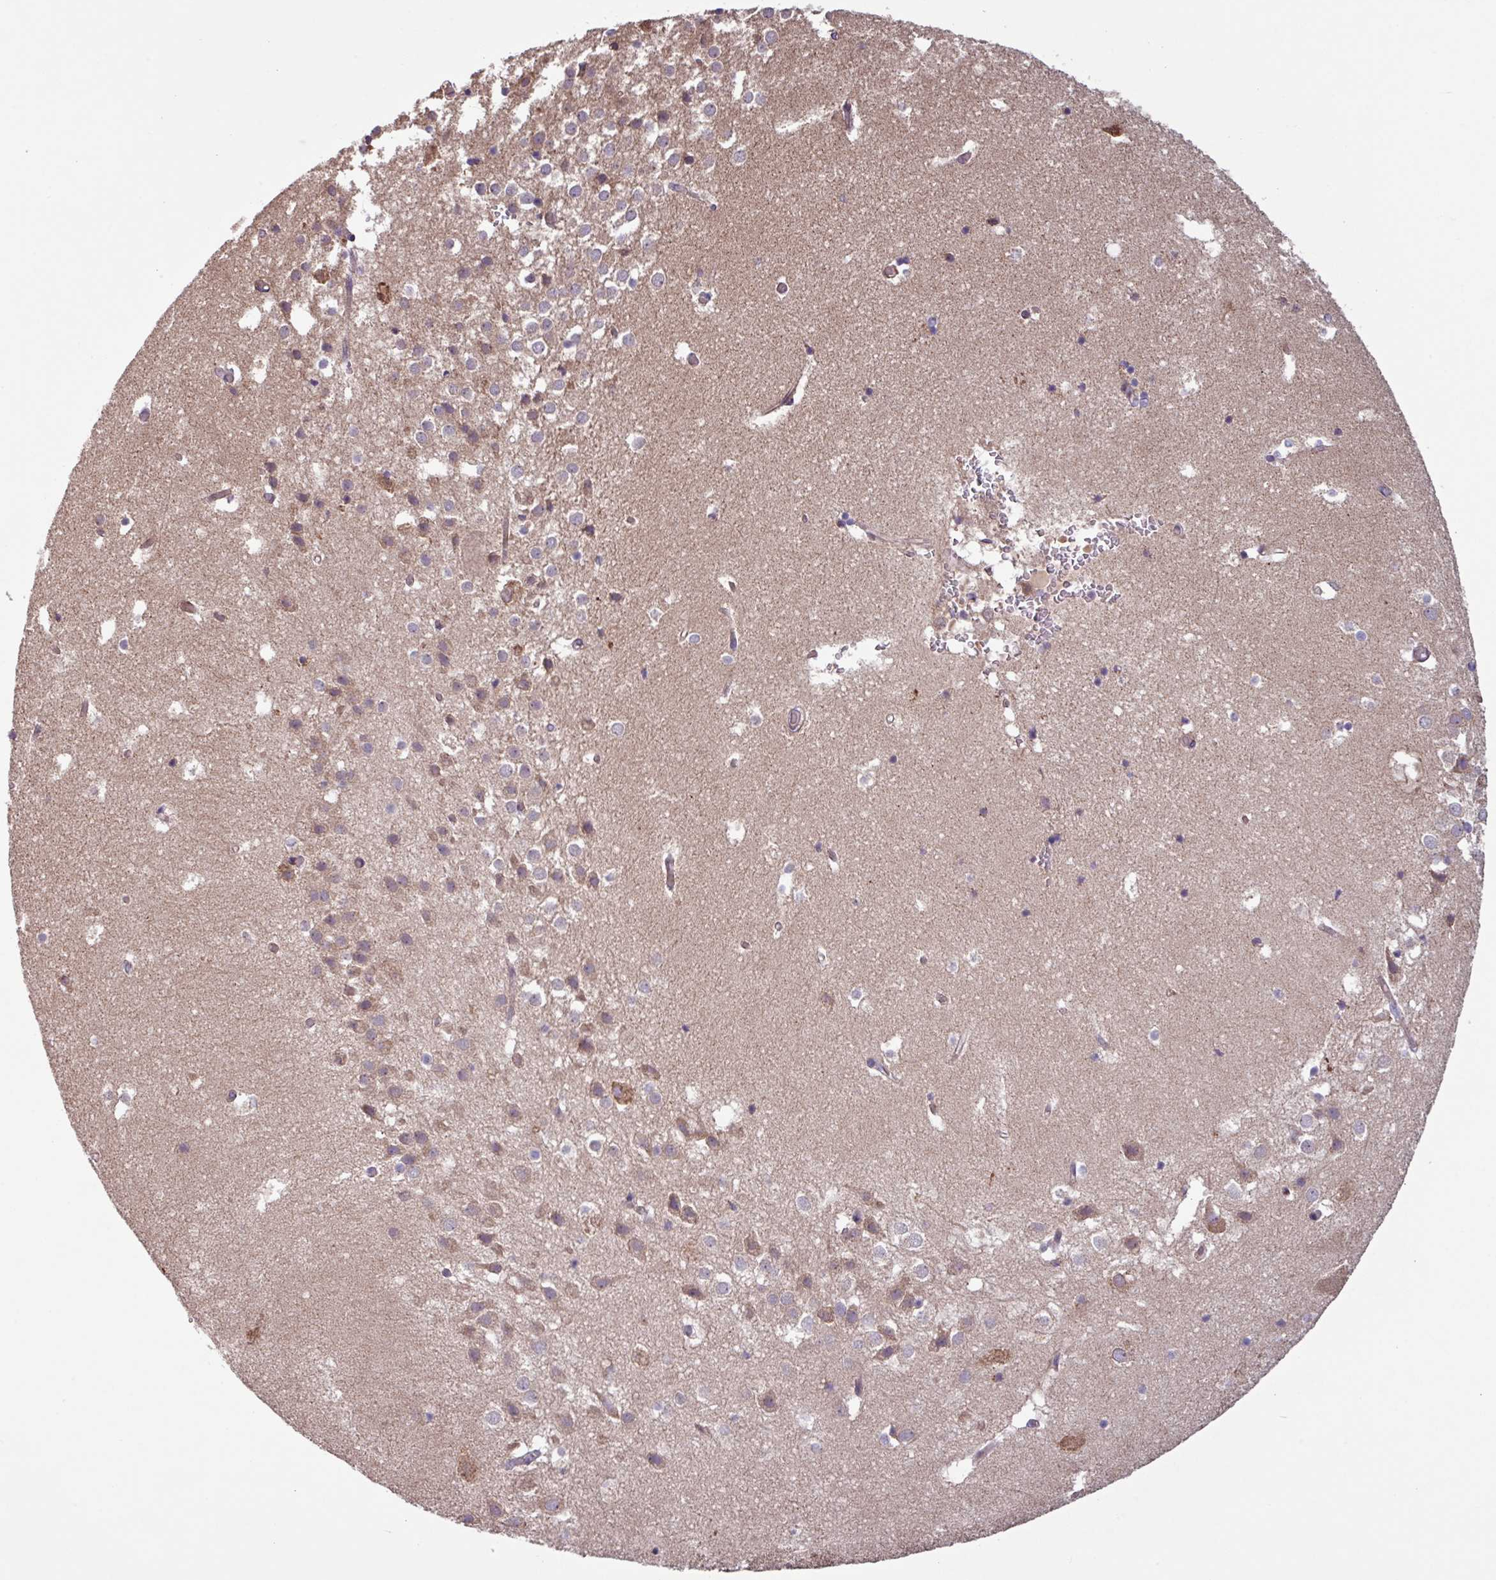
{"staining": {"intensity": "negative", "quantity": "none", "location": "none"}, "tissue": "hippocampus", "cell_type": "Glial cells", "image_type": "normal", "snomed": [{"axis": "morphology", "description": "Normal tissue, NOS"}, {"axis": "topography", "description": "Hippocampus"}], "caption": "This is an immunohistochemistry micrograph of benign human hippocampus. There is no positivity in glial cells.", "gene": "PTPRQ", "patient": {"sex": "female", "age": 52}}